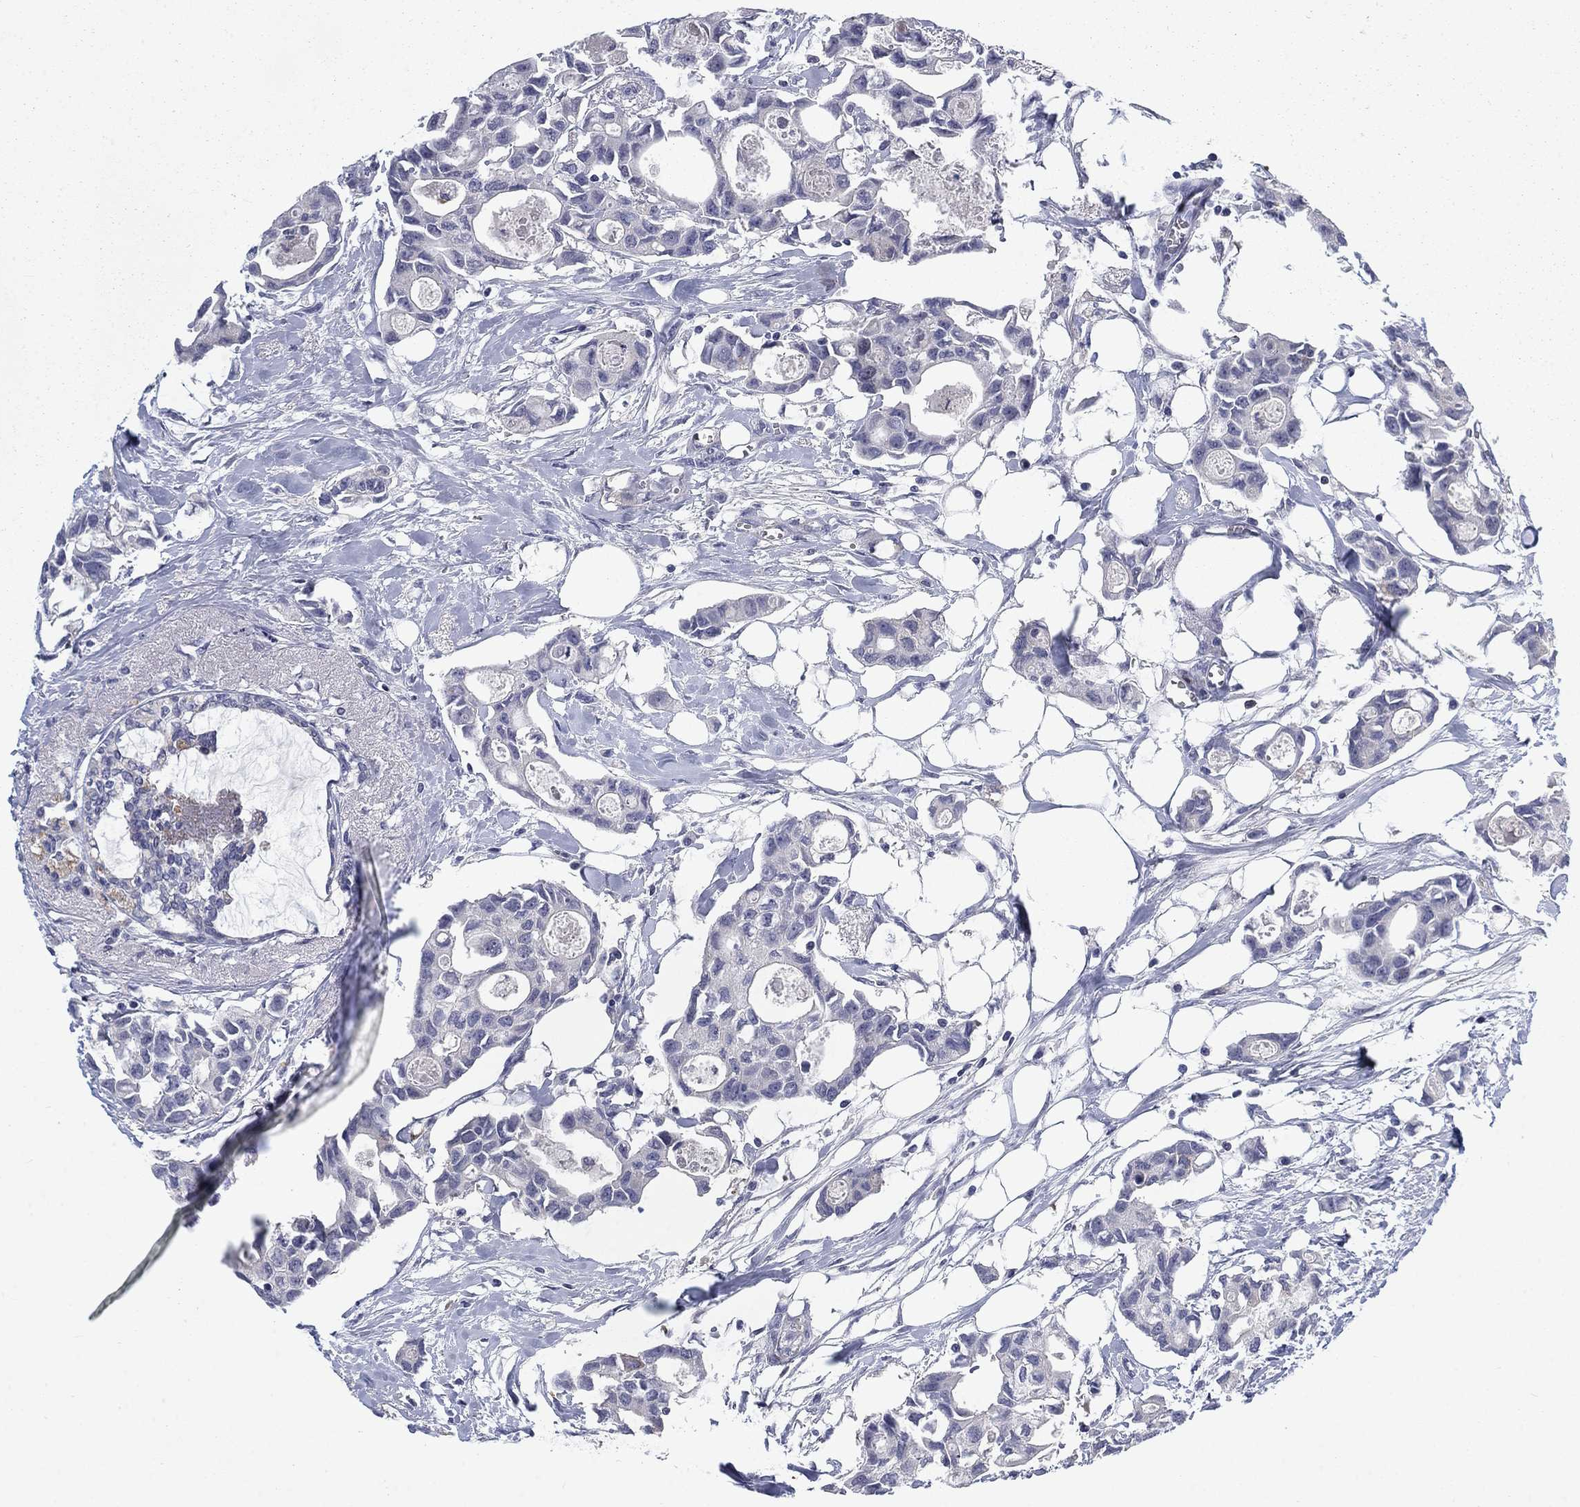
{"staining": {"intensity": "negative", "quantity": "none", "location": "none"}, "tissue": "breast cancer", "cell_type": "Tumor cells", "image_type": "cancer", "snomed": [{"axis": "morphology", "description": "Duct carcinoma"}, {"axis": "topography", "description": "Breast"}], "caption": "Breast cancer (intraductal carcinoma) stained for a protein using immunohistochemistry (IHC) displays no staining tumor cells.", "gene": "KIF15", "patient": {"sex": "female", "age": 83}}